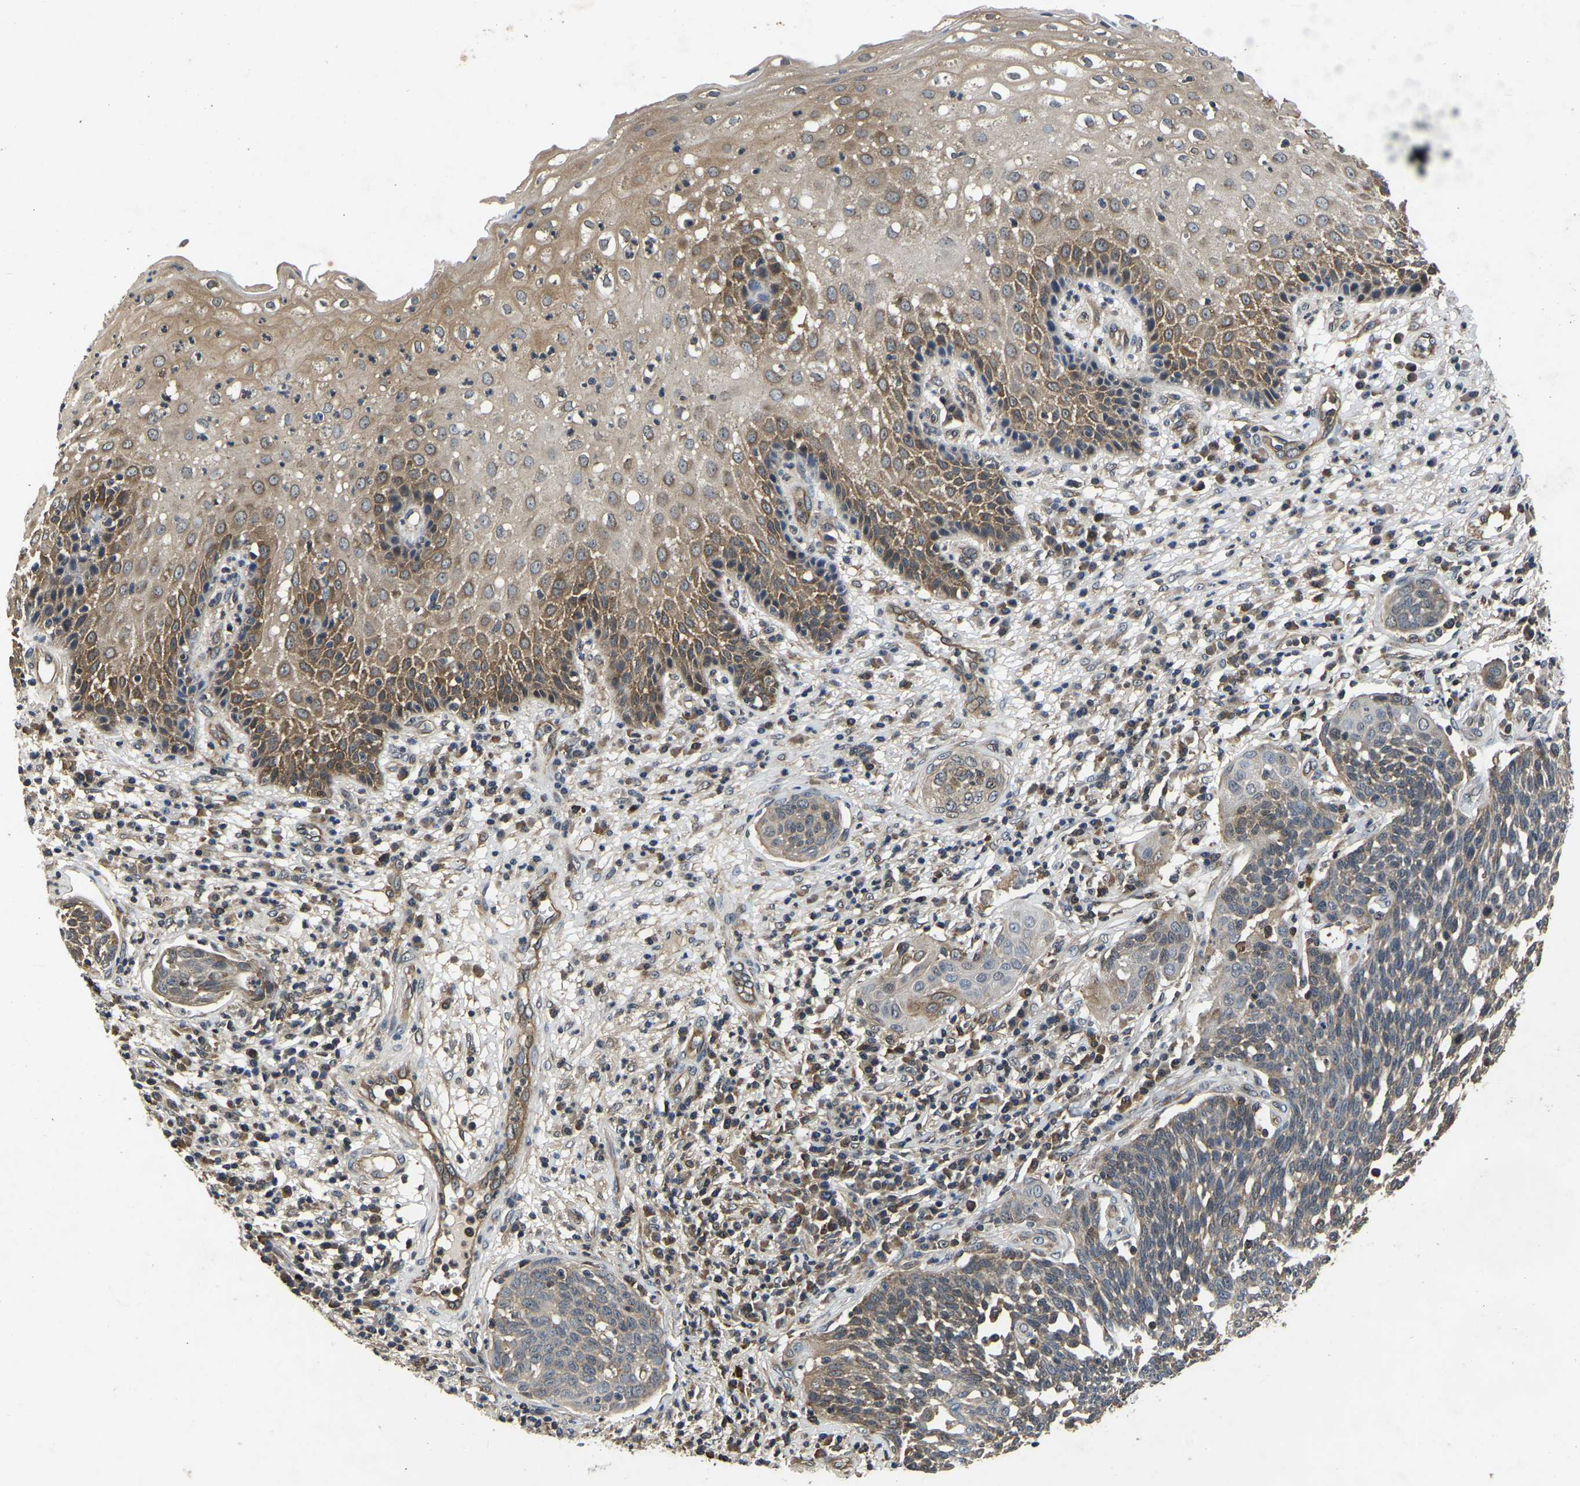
{"staining": {"intensity": "moderate", "quantity": ">75%", "location": "cytoplasmic/membranous"}, "tissue": "cervical cancer", "cell_type": "Tumor cells", "image_type": "cancer", "snomed": [{"axis": "morphology", "description": "Squamous cell carcinoma, NOS"}, {"axis": "topography", "description": "Cervix"}], "caption": "The photomicrograph shows staining of cervical cancer (squamous cell carcinoma), revealing moderate cytoplasmic/membranous protein positivity (brown color) within tumor cells. (DAB IHC, brown staining for protein, blue staining for nuclei).", "gene": "FGD5", "patient": {"sex": "female", "age": 34}}